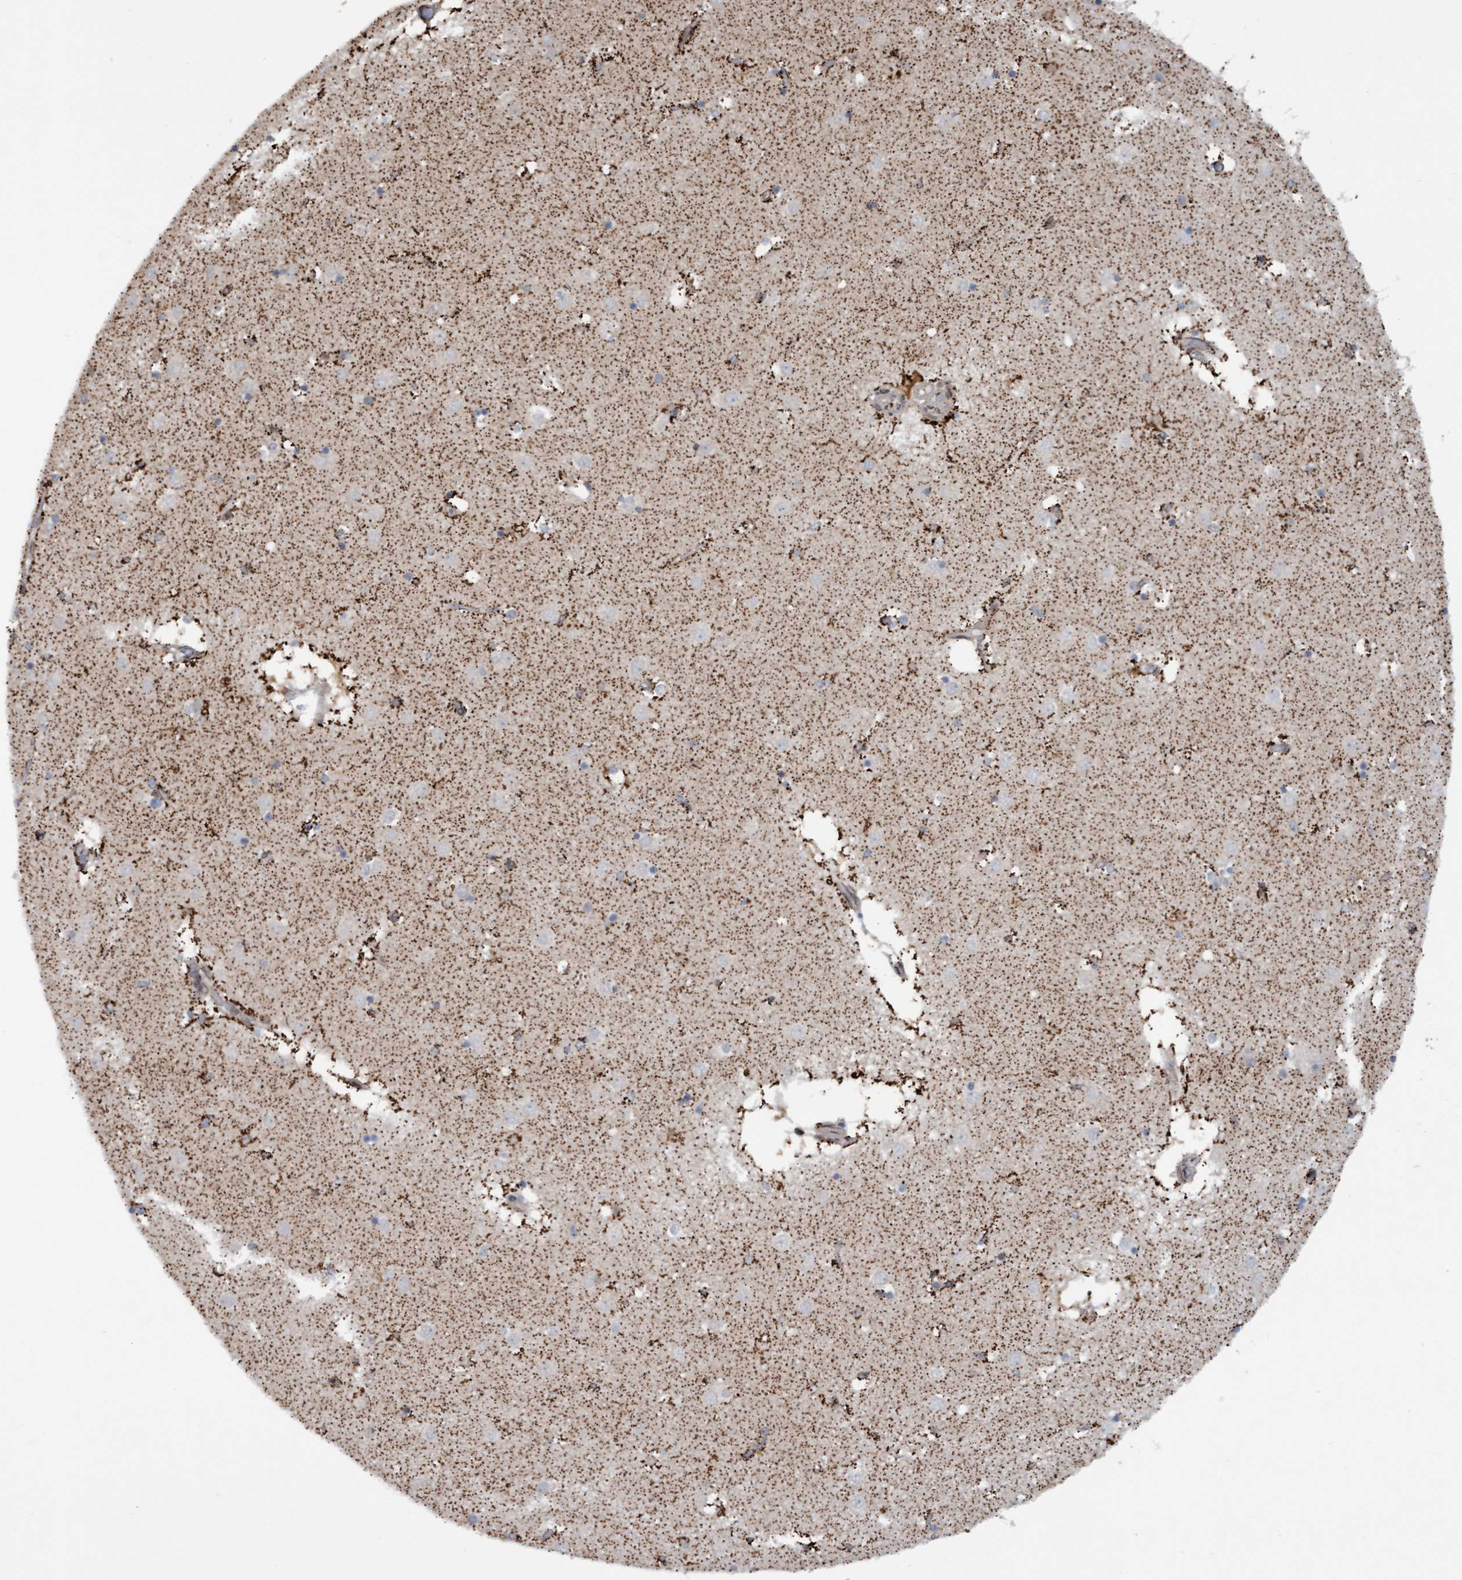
{"staining": {"intensity": "moderate", "quantity": "25%-75%", "location": "cytoplasmic/membranous"}, "tissue": "caudate", "cell_type": "Glial cells", "image_type": "normal", "snomed": [{"axis": "morphology", "description": "Normal tissue, NOS"}, {"axis": "topography", "description": "Lateral ventricle wall"}], "caption": "Caudate stained for a protein exhibits moderate cytoplasmic/membranous positivity in glial cells.", "gene": "MGLL", "patient": {"sex": "male", "age": 70}}